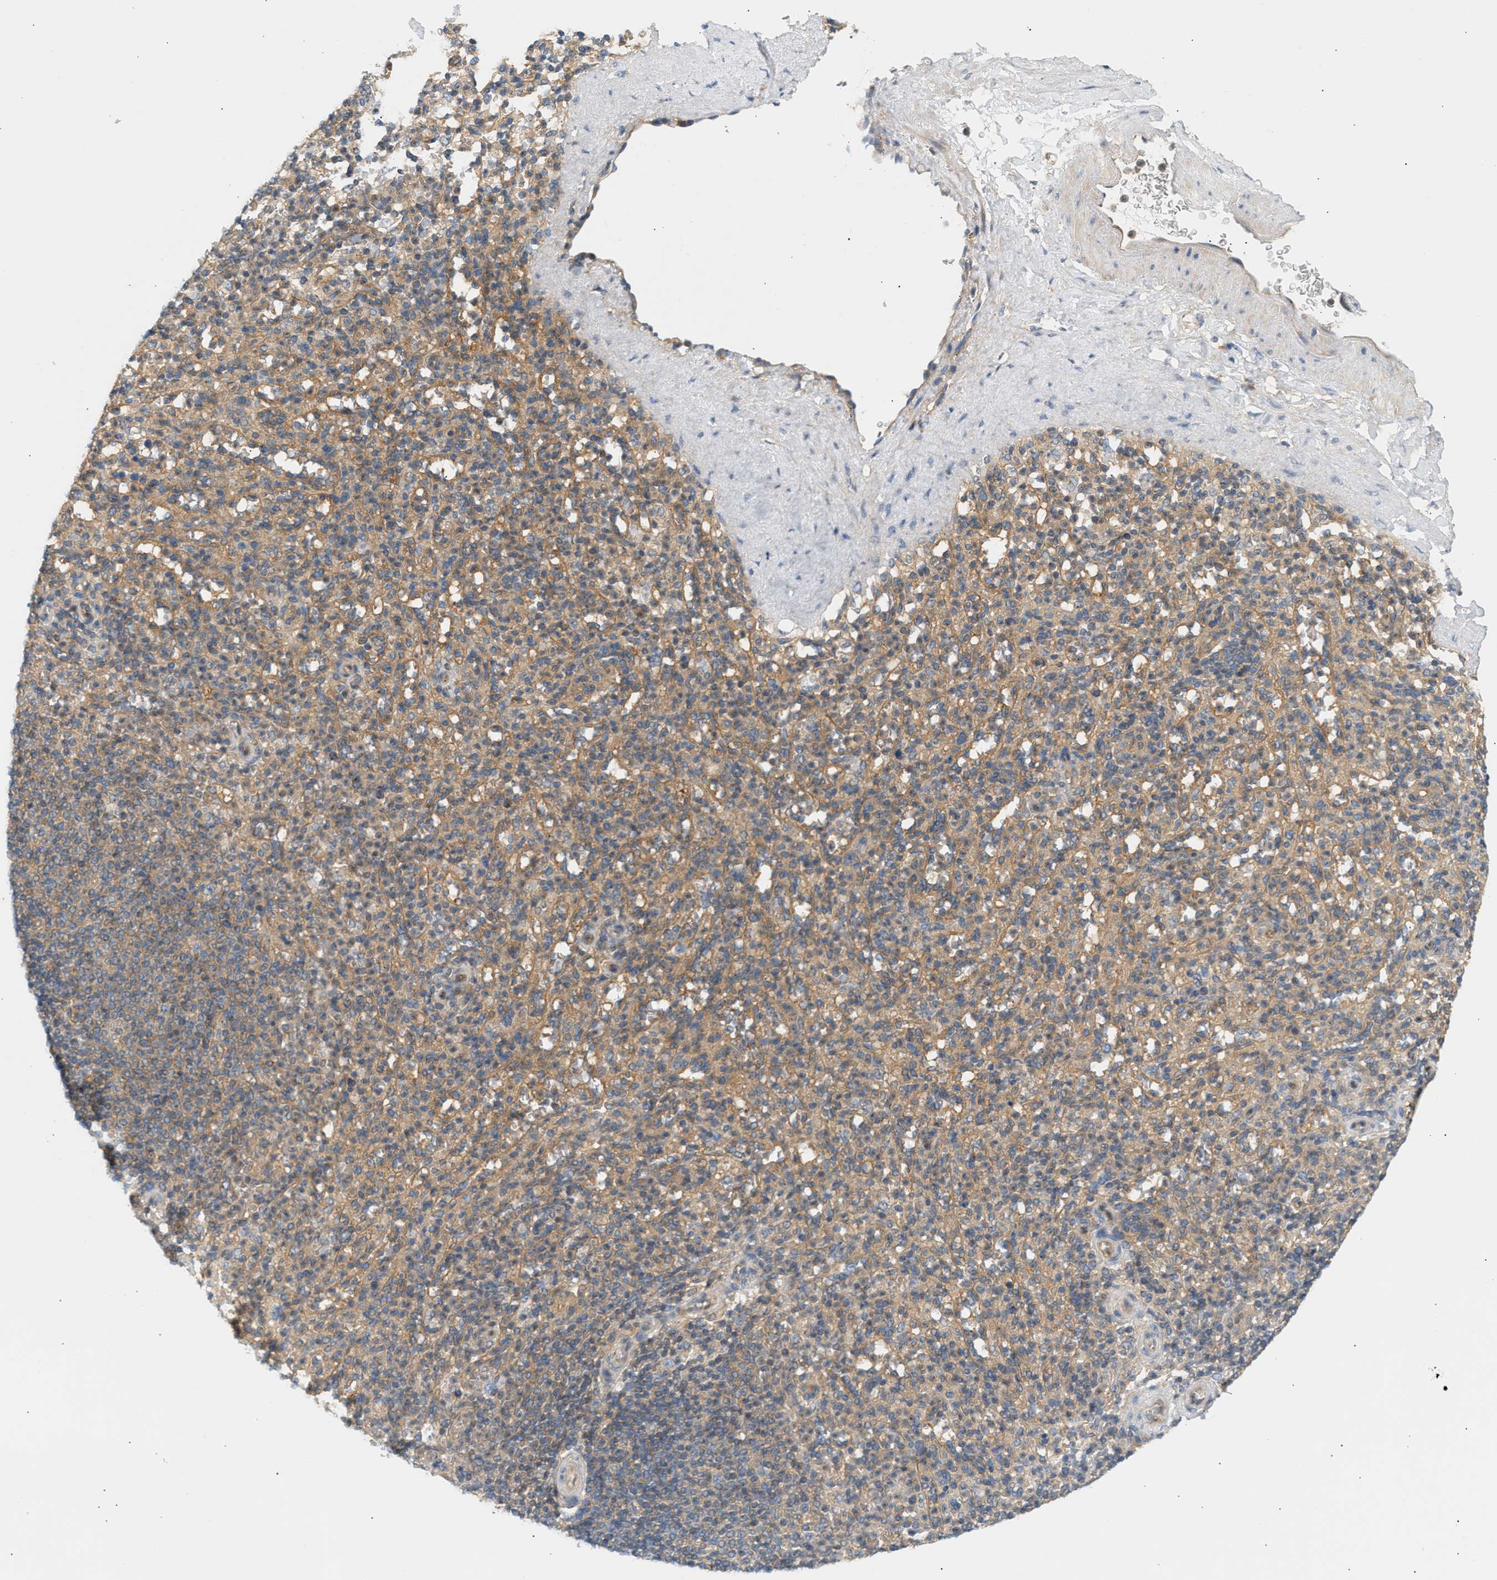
{"staining": {"intensity": "moderate", "quantity": "25%-75%", "location": "cytoplasmic/membranous"}, "tissue": "spleen", "cell_type": "Cells in red pulp", "image_type": "normal", "snomed": [{"axis": "morphology", "description": "Normal tissue, NOS"}, {"axis": "topography", "description": "Spleen"}], "caption": "Immunohistochemical staining of benign spleen displays medium levels of moderate cytoplasmic/membranous positivity in about 25%-75% of cells in red pulp. (Stains: DAB (3,3'-diaminobenzidine) in brown, nuclei in blue, Microscopy: brightfield microscopy at high magnification).", "gene": "PAFAH1B1", "patient": {"sex": "male", "age": 36}}